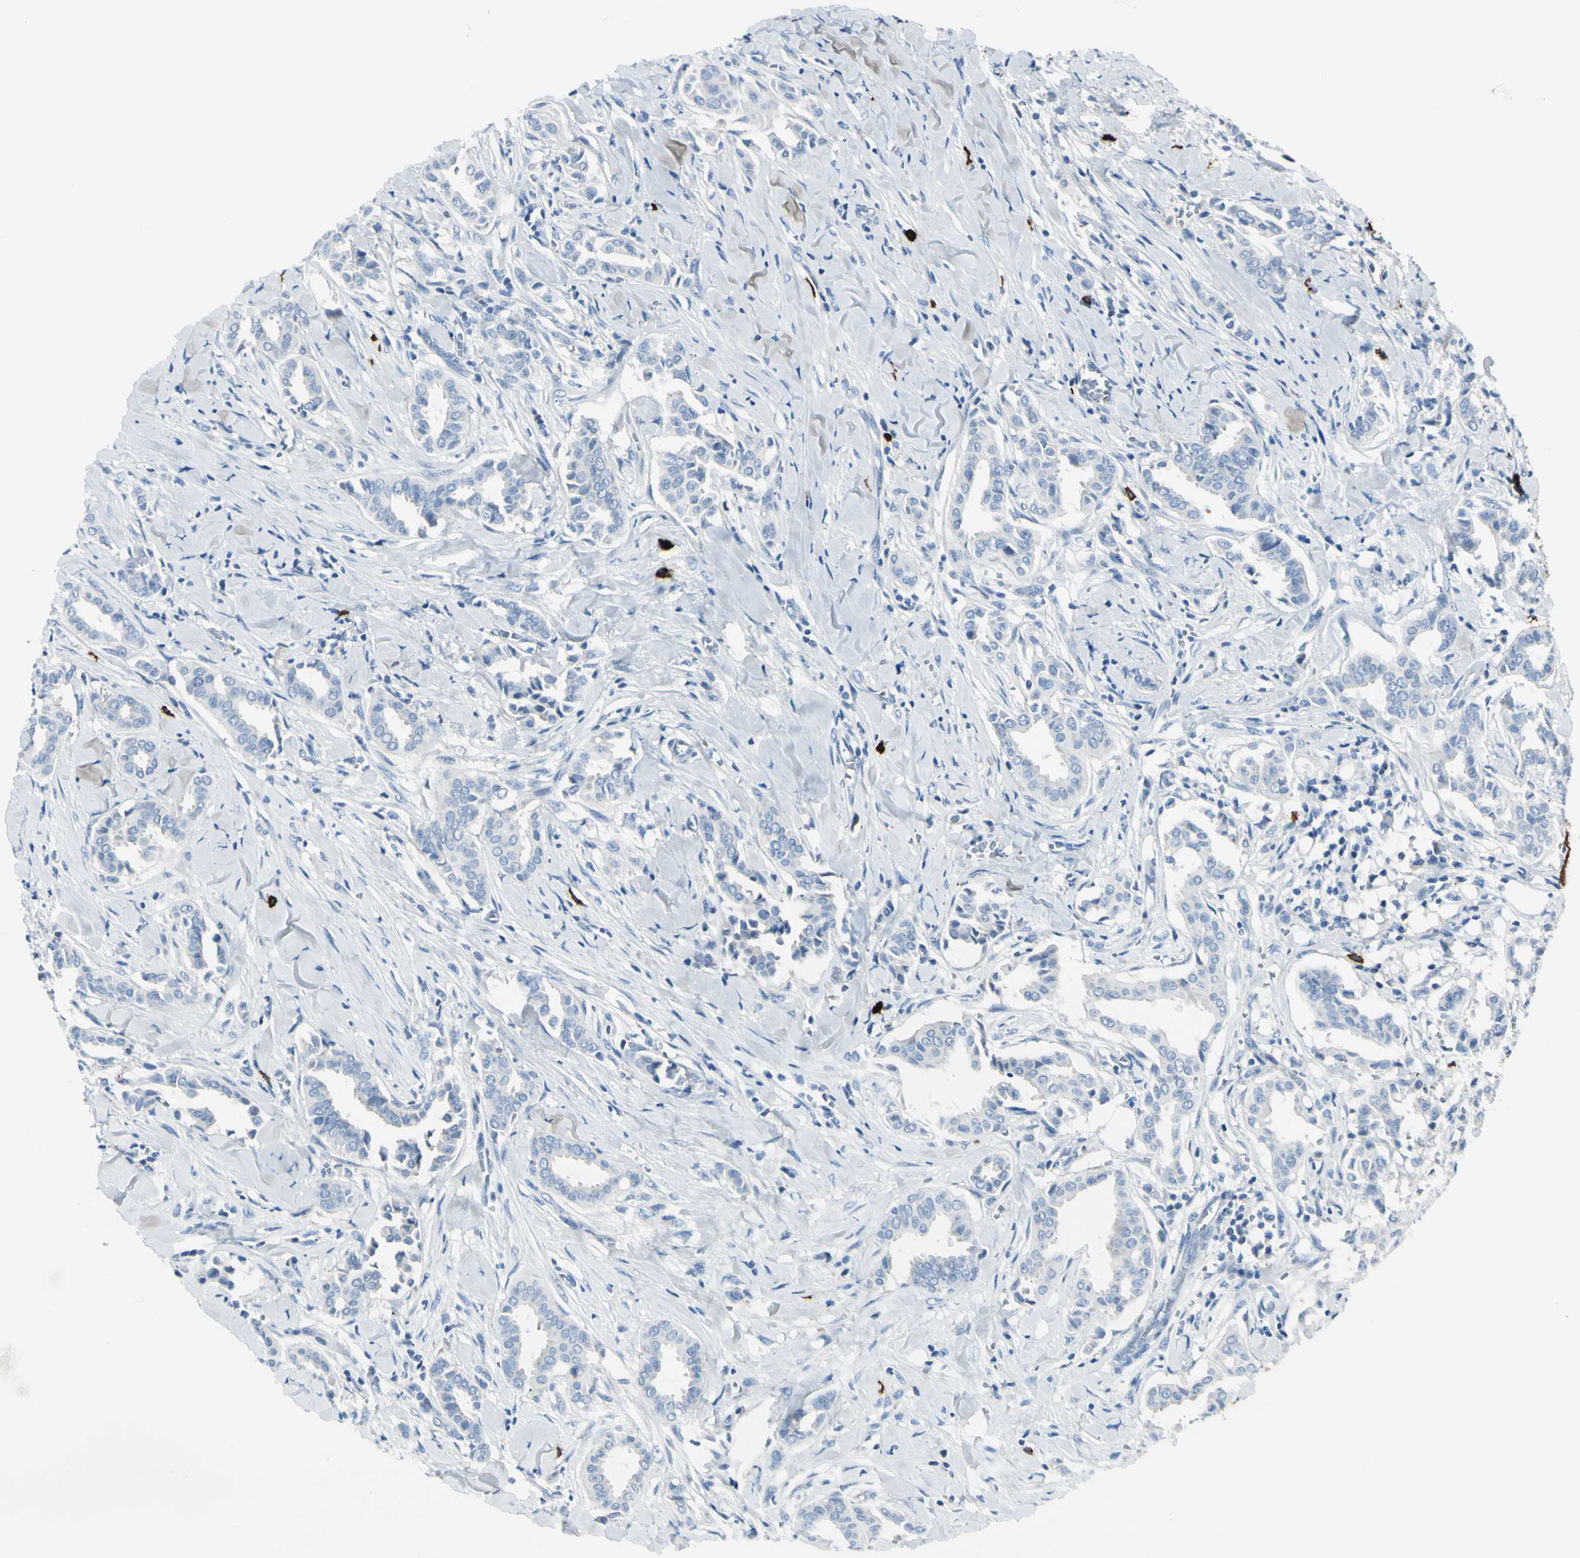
{"staining": {"intensity": "negative", "quantity": "none", "location": "none"}, "tissue": "head and neck cancer", "cell_type": "Tumor cells", "image_type": "cancer", "snomed": [{"axis": "morphology", "description": "Adenocarcinoma, NOS"}, {"axis": "topography", "description": "Salivary gland"}, {"axis": "topography", "description": "Head-Neck"}], "caption": "Head and neck adenocarcinoma was stained to show a protein in brown. There is no significant expression in tumor cells.", "gene": "DLG4", "patient": {"sex": "female", "age": 59}}